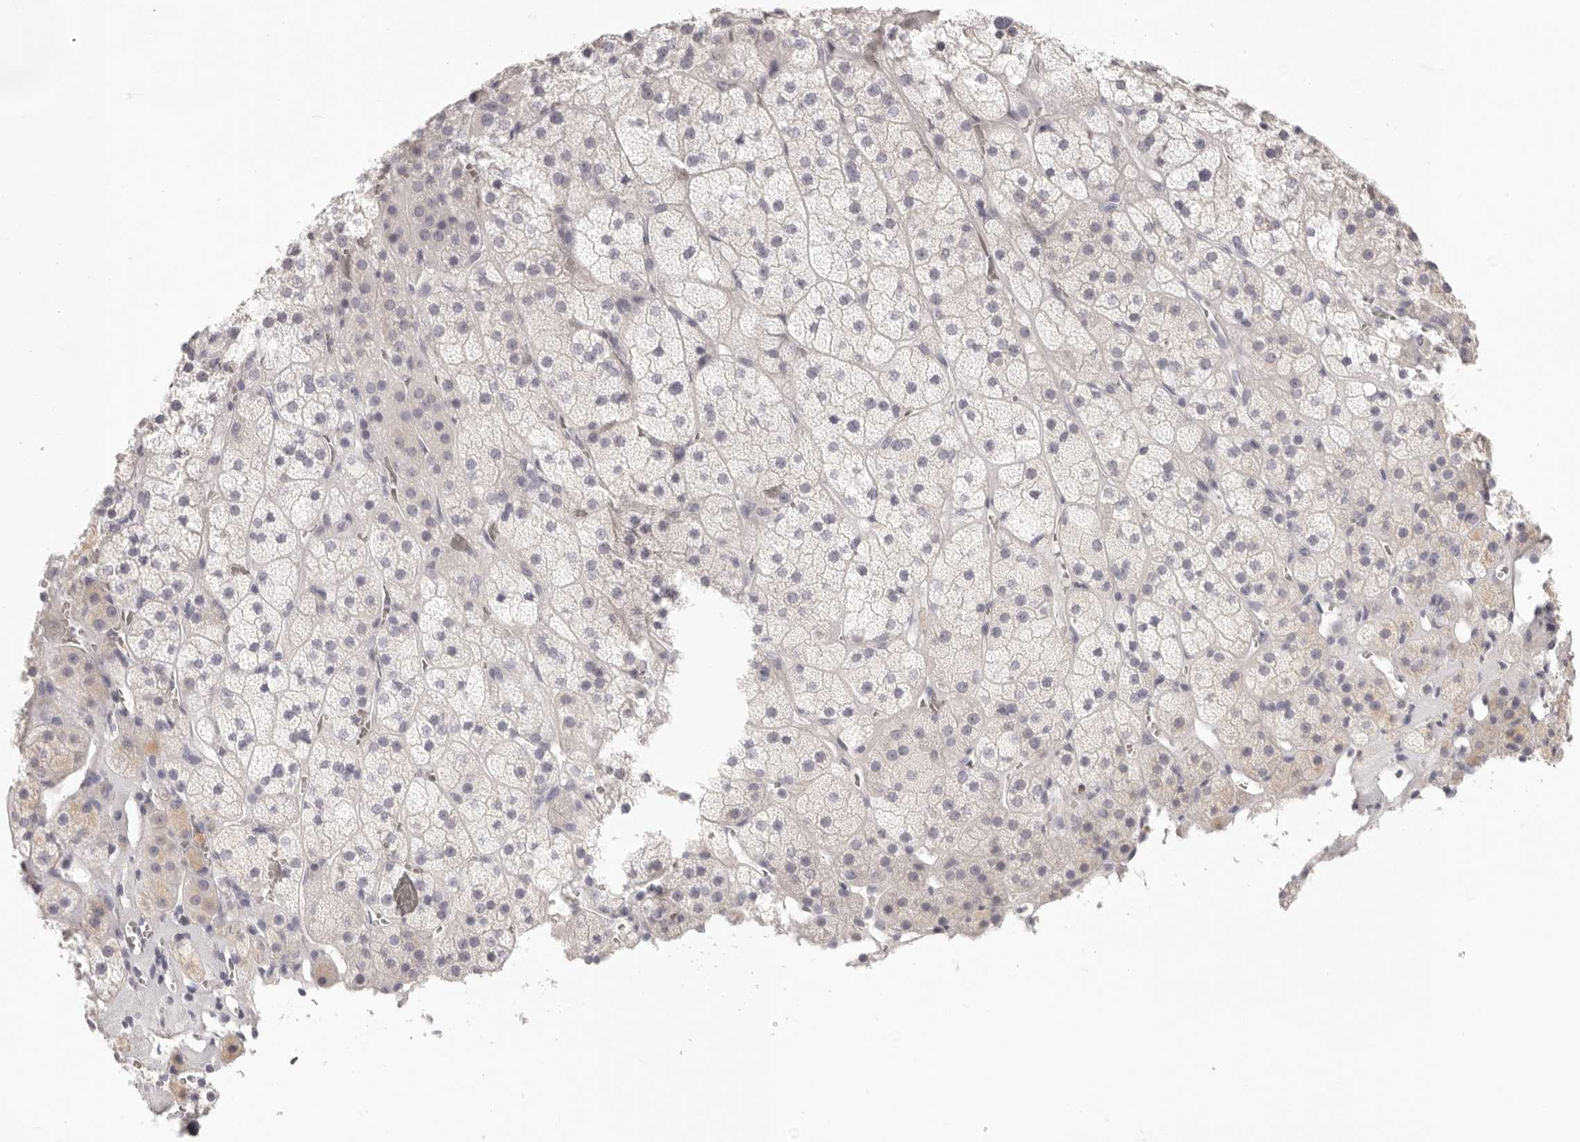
{"staining": {"intensity": "negative", "quantity": "none", "location": "none"}, "tissue": "adrenal gland", "cell_type": "Glandular cells", "image_type": "normal", "snomed": [{"axis": "morphology", "description": "Normal tissue, NOS"}, {"axis": "topography", "description": "Adrenal gland"}], "caption": "Human adrenal gland stained for a protein using immunohistochemistry exhibits no positivity in glandular cells.", "gene": "FABP1", "patient": {"sex": "male", "age": 57}}